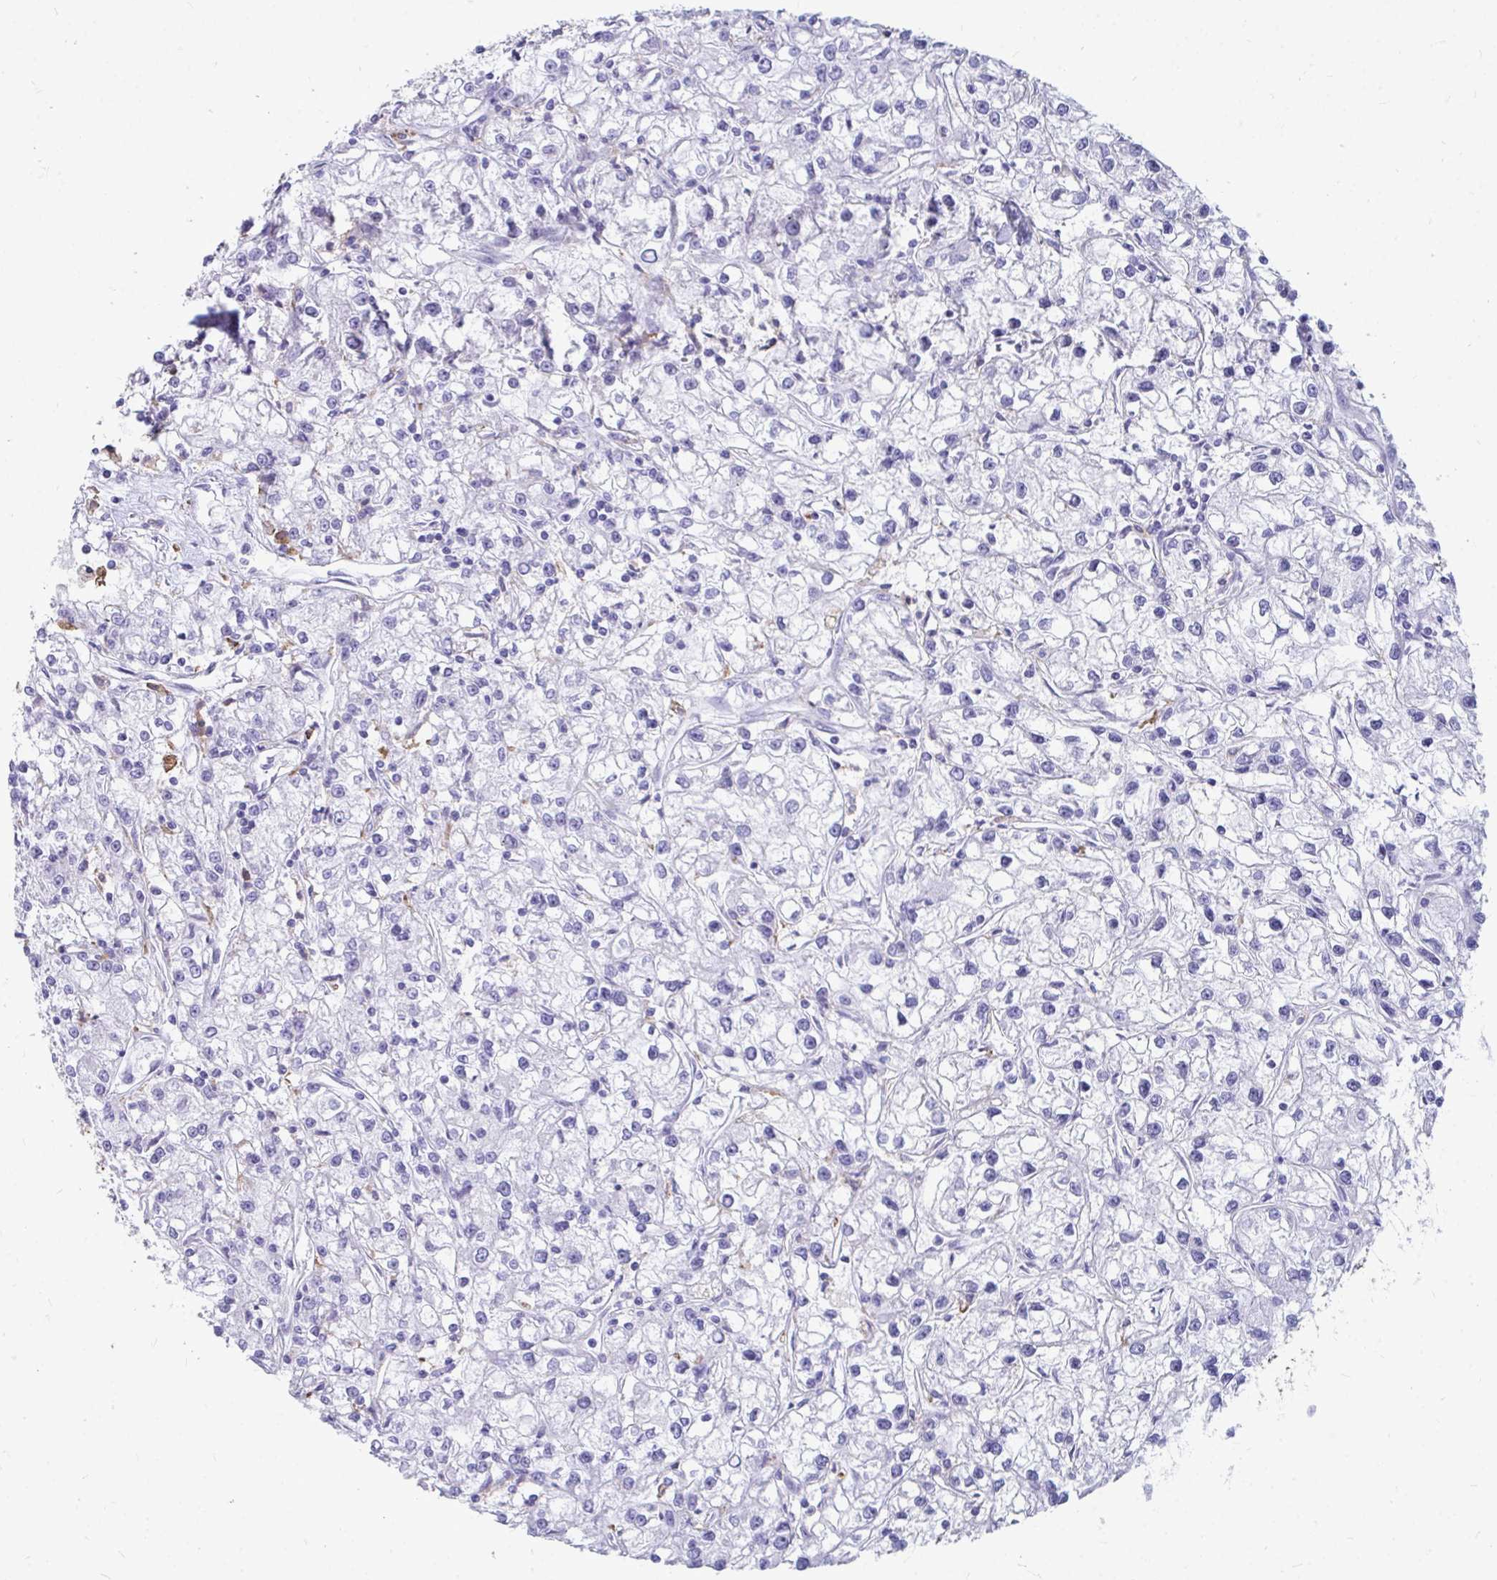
{"staining": {"intensity": "negative", "quantity": "none", "location": "none"}, "tissue": "renal cancer", "cell_type": "Tumor cells", "image_type": "cancer", "snomed": [{"axis": "morphology", "description": "Adenocarcinoma, NOS"}, {"axis": "topography", "description": "Kidney"}], "caption": "This is an immunohistochemistry (IHC) image of human renal cancer (adenocarcinoma). There is no expression in tumor cells.", "gene": "CD163", "patient": {"sex": "female", "age": 59}}